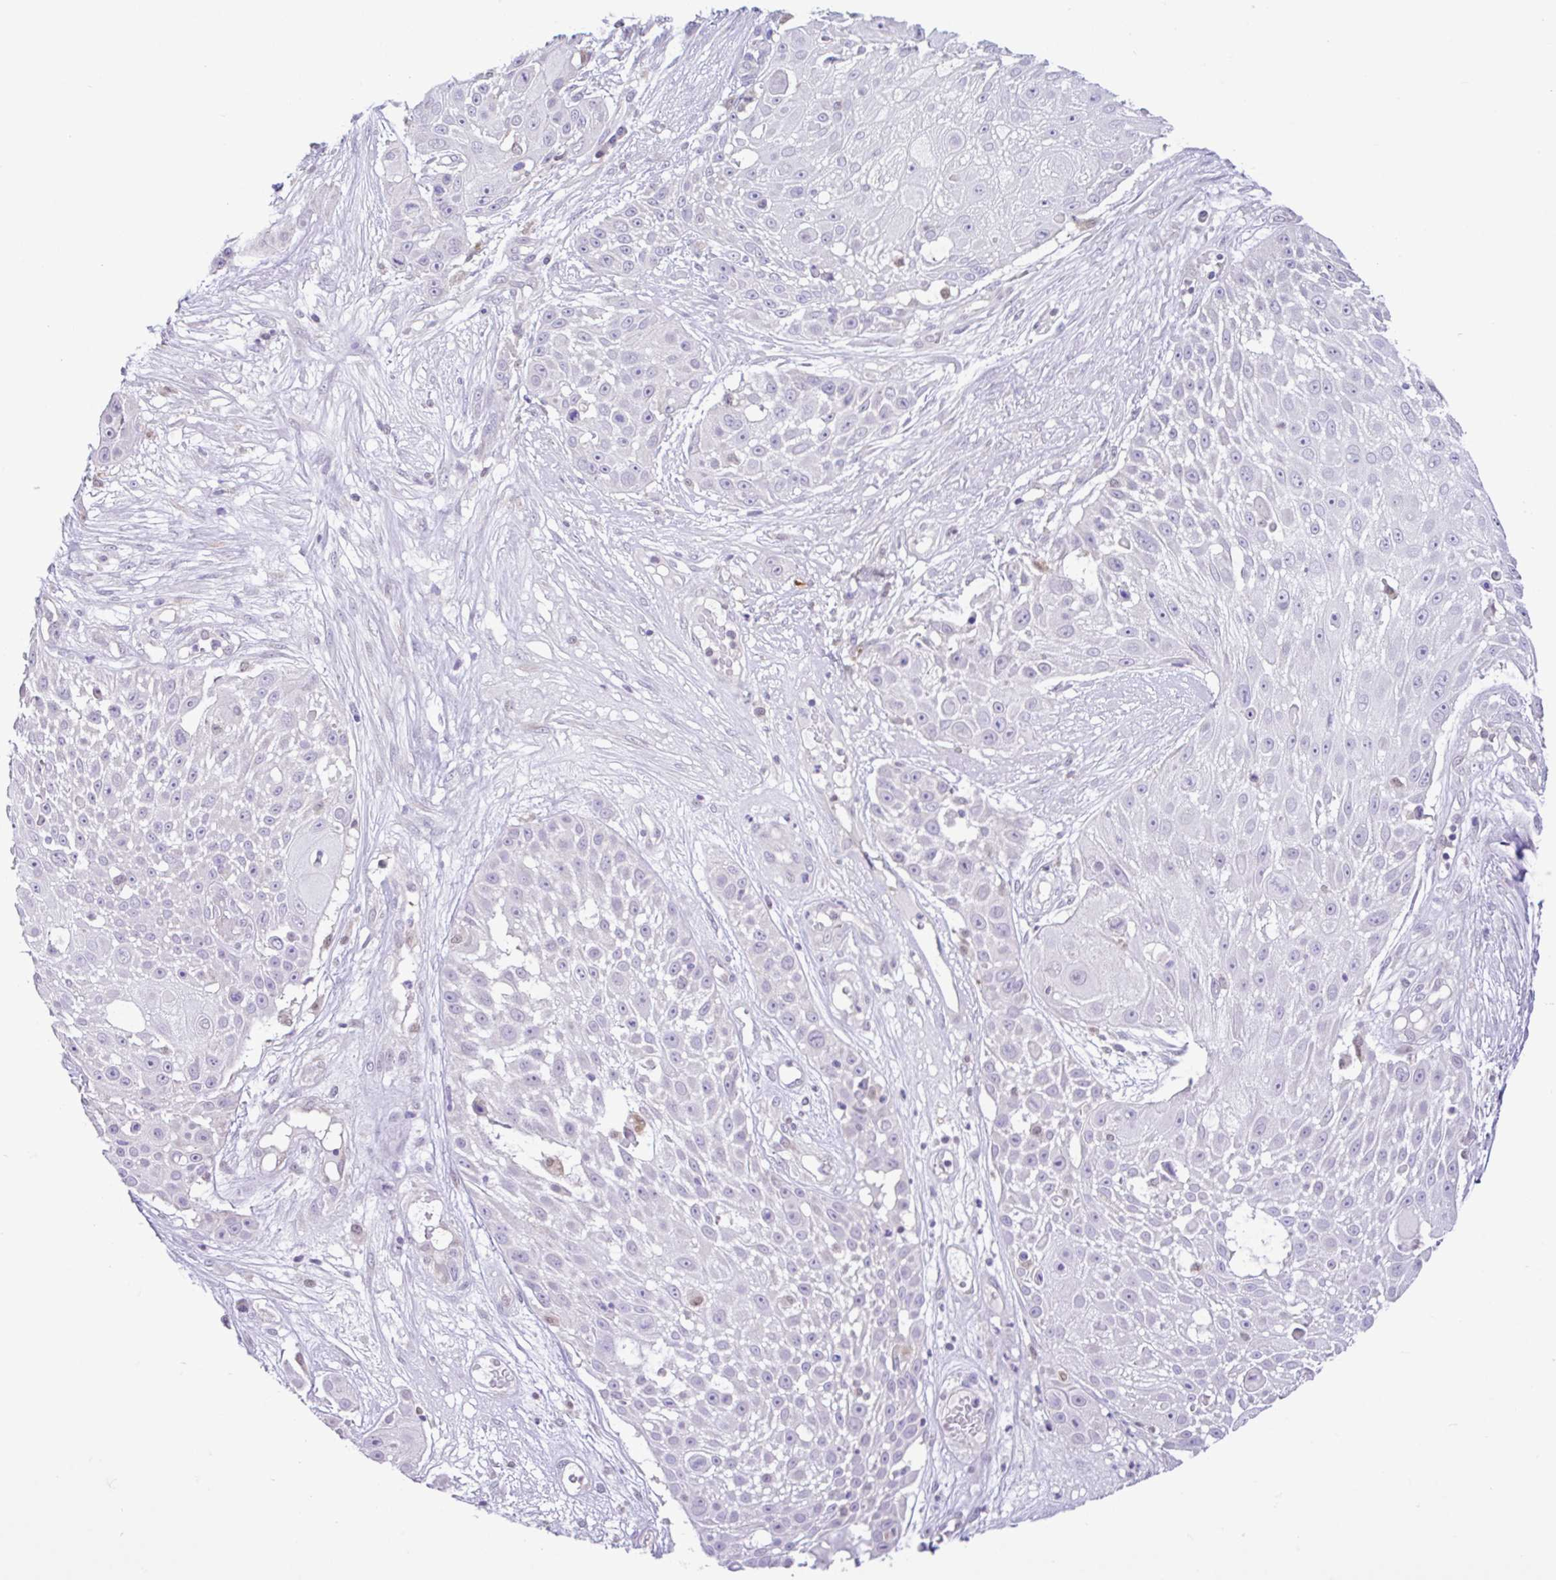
{"staining": {"intensity": "negative", "quantity": "none", "location": "none"}, "tissue": "skin cancer", "cell_type": "Tumor cells", "image_type": "cancer", "snomed": [{"axis": "morphology", "description": "Squamous cell carcinoma, NOS"}, {"axis": "topography", "description": "Skin"}], "caption": "There is no significant positivity in tumor cells of squamous cell carcinoma (skin).", "gene": "ANO4", "patient": {"sex": "female", "age": 86}}